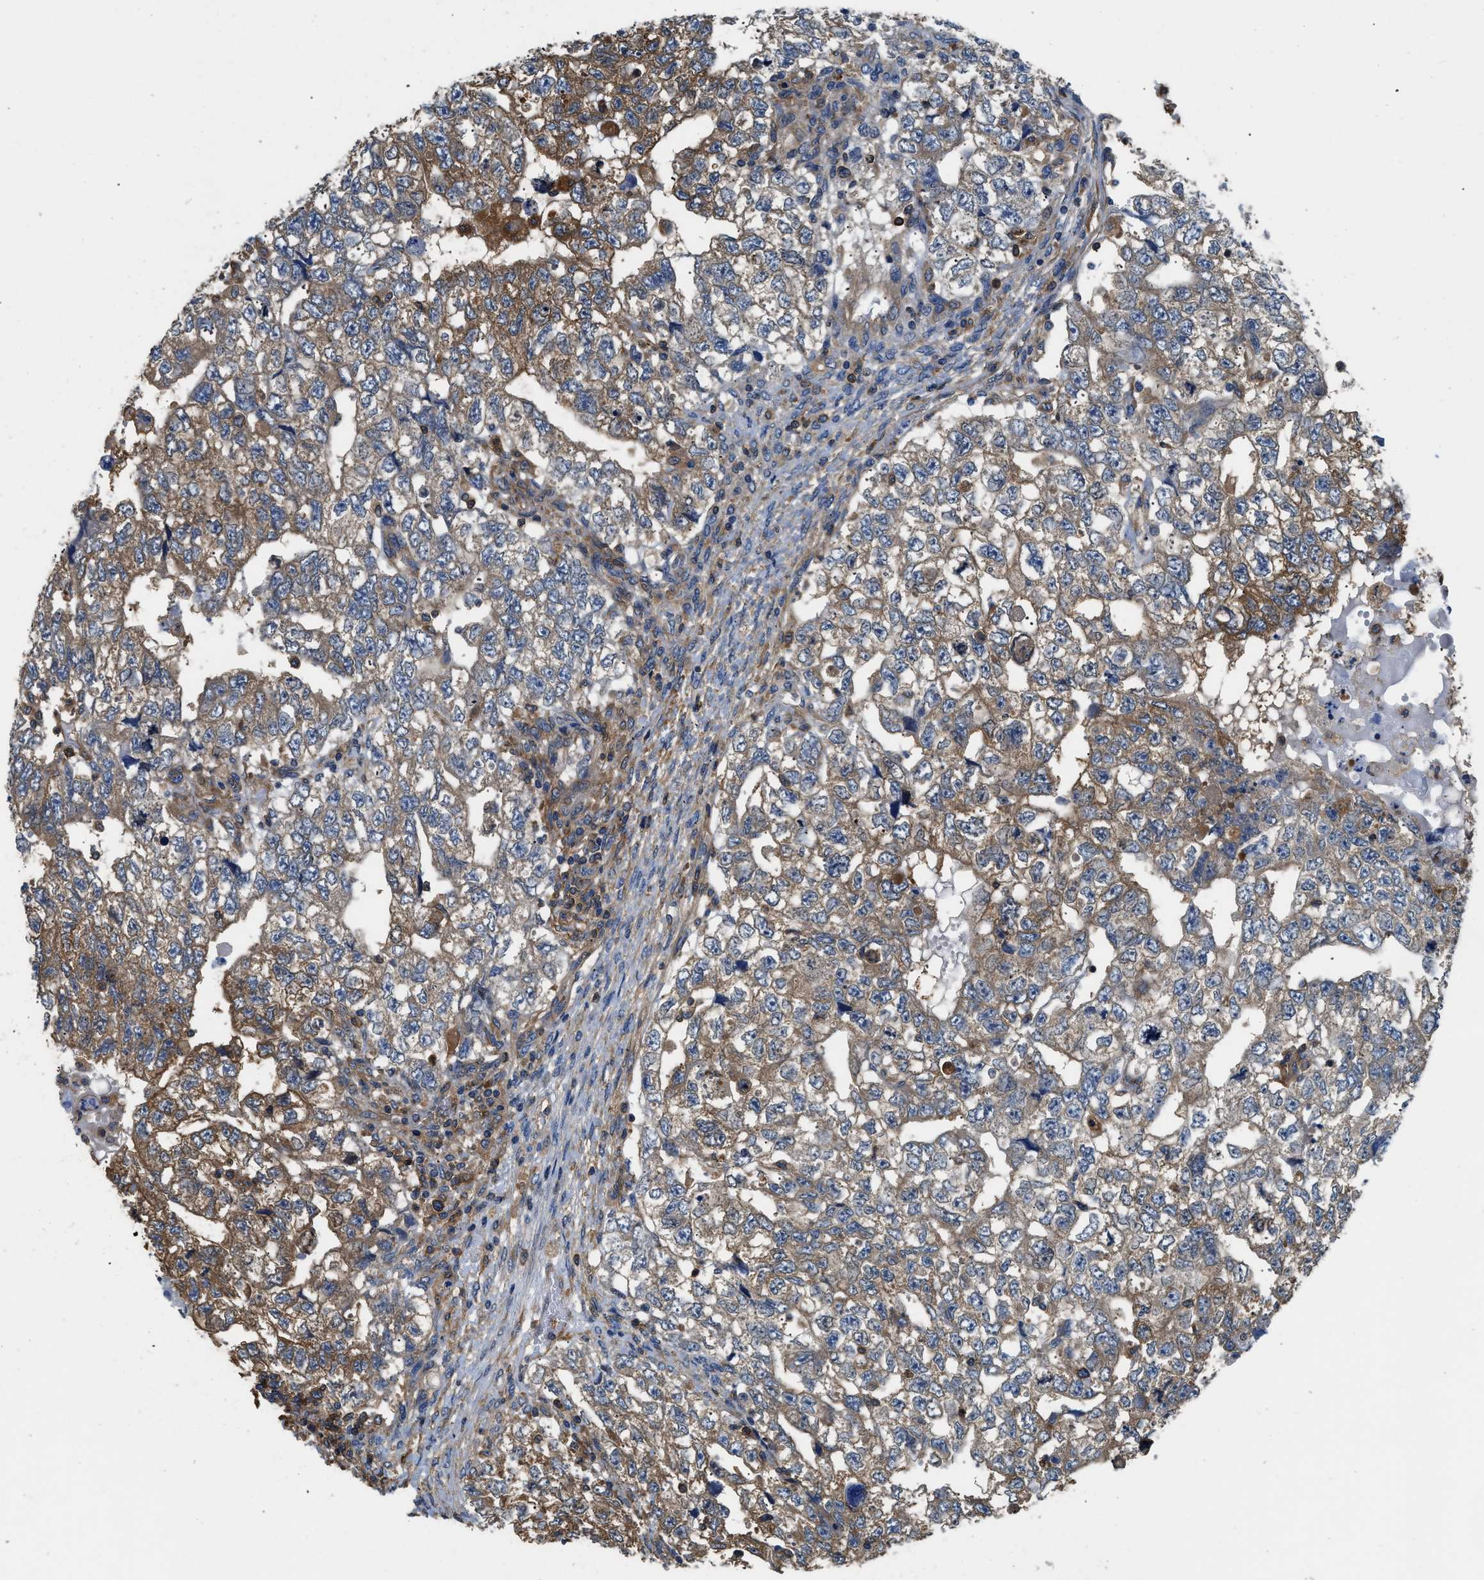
{"staining": {"intensity": "moderate", "quantity": "25%-75%", "location": "cytoplasmic/membranous"}, "tissue": "testis cancer", "cell_type": "Tumor cells", "image_type": "cancer", "snomed": [{"axis": "morphology", "description": "Carcinoma, Embryonal, NOS"}, {"axis": "topography", "description": "Testis"}], "caption": "Immunohistochemical staining of human testis cancer (embryonal carcinoma) shows medium levels of moderate cytoplasmic/membranous positivity in approximately 25%-75% of tumor cells. The staining was performed using DAB, with brown indicating positive protein expression. Nuclei are stained blue with hematoxylin.", "gene": "PKM", "patient": {"sex": "male", "age": 36}}